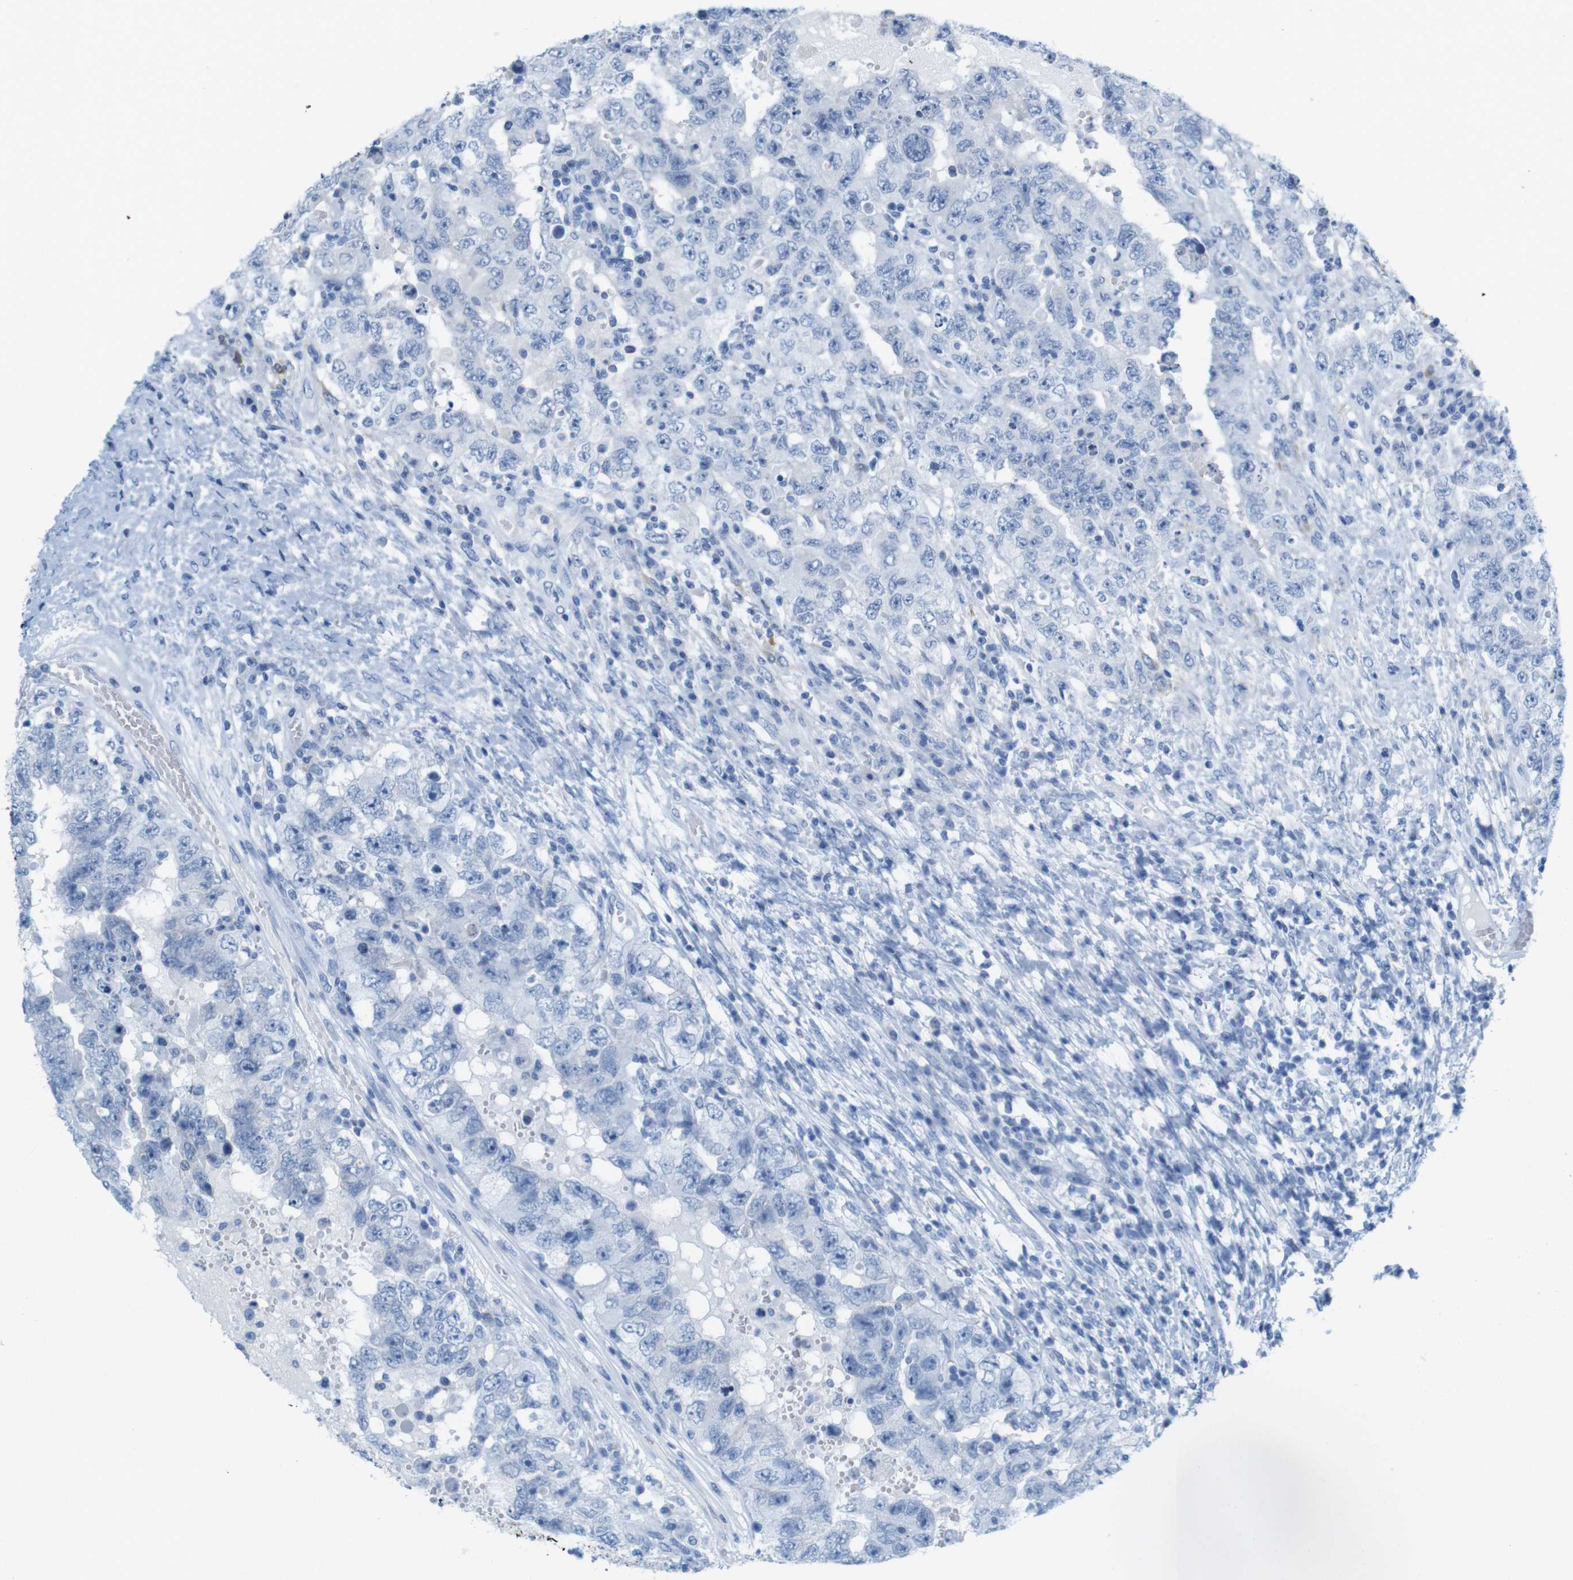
{"staining": {"intensity": "negative", "quantity": "none", "location": "none"}, "tissue": "testis cancer", "cell_type": "Tumor cells", "image_type": "cancer", "snomed": [{"axis": "morphology", "description": "Carcinoma, Embryonal, NOS"}, {"axis": "topography", "description": "Testis"}], "caption": "Immunohistochemistry (IHC) of human testis cancer (embryonal carcinoma) displays no expression in tumor cells. (Brightfield microscopy of DAB immunohistochemistry (IHC) at high magnification).", "gene": "GAP43", "patient": {"sex": "male", "age": 26}}